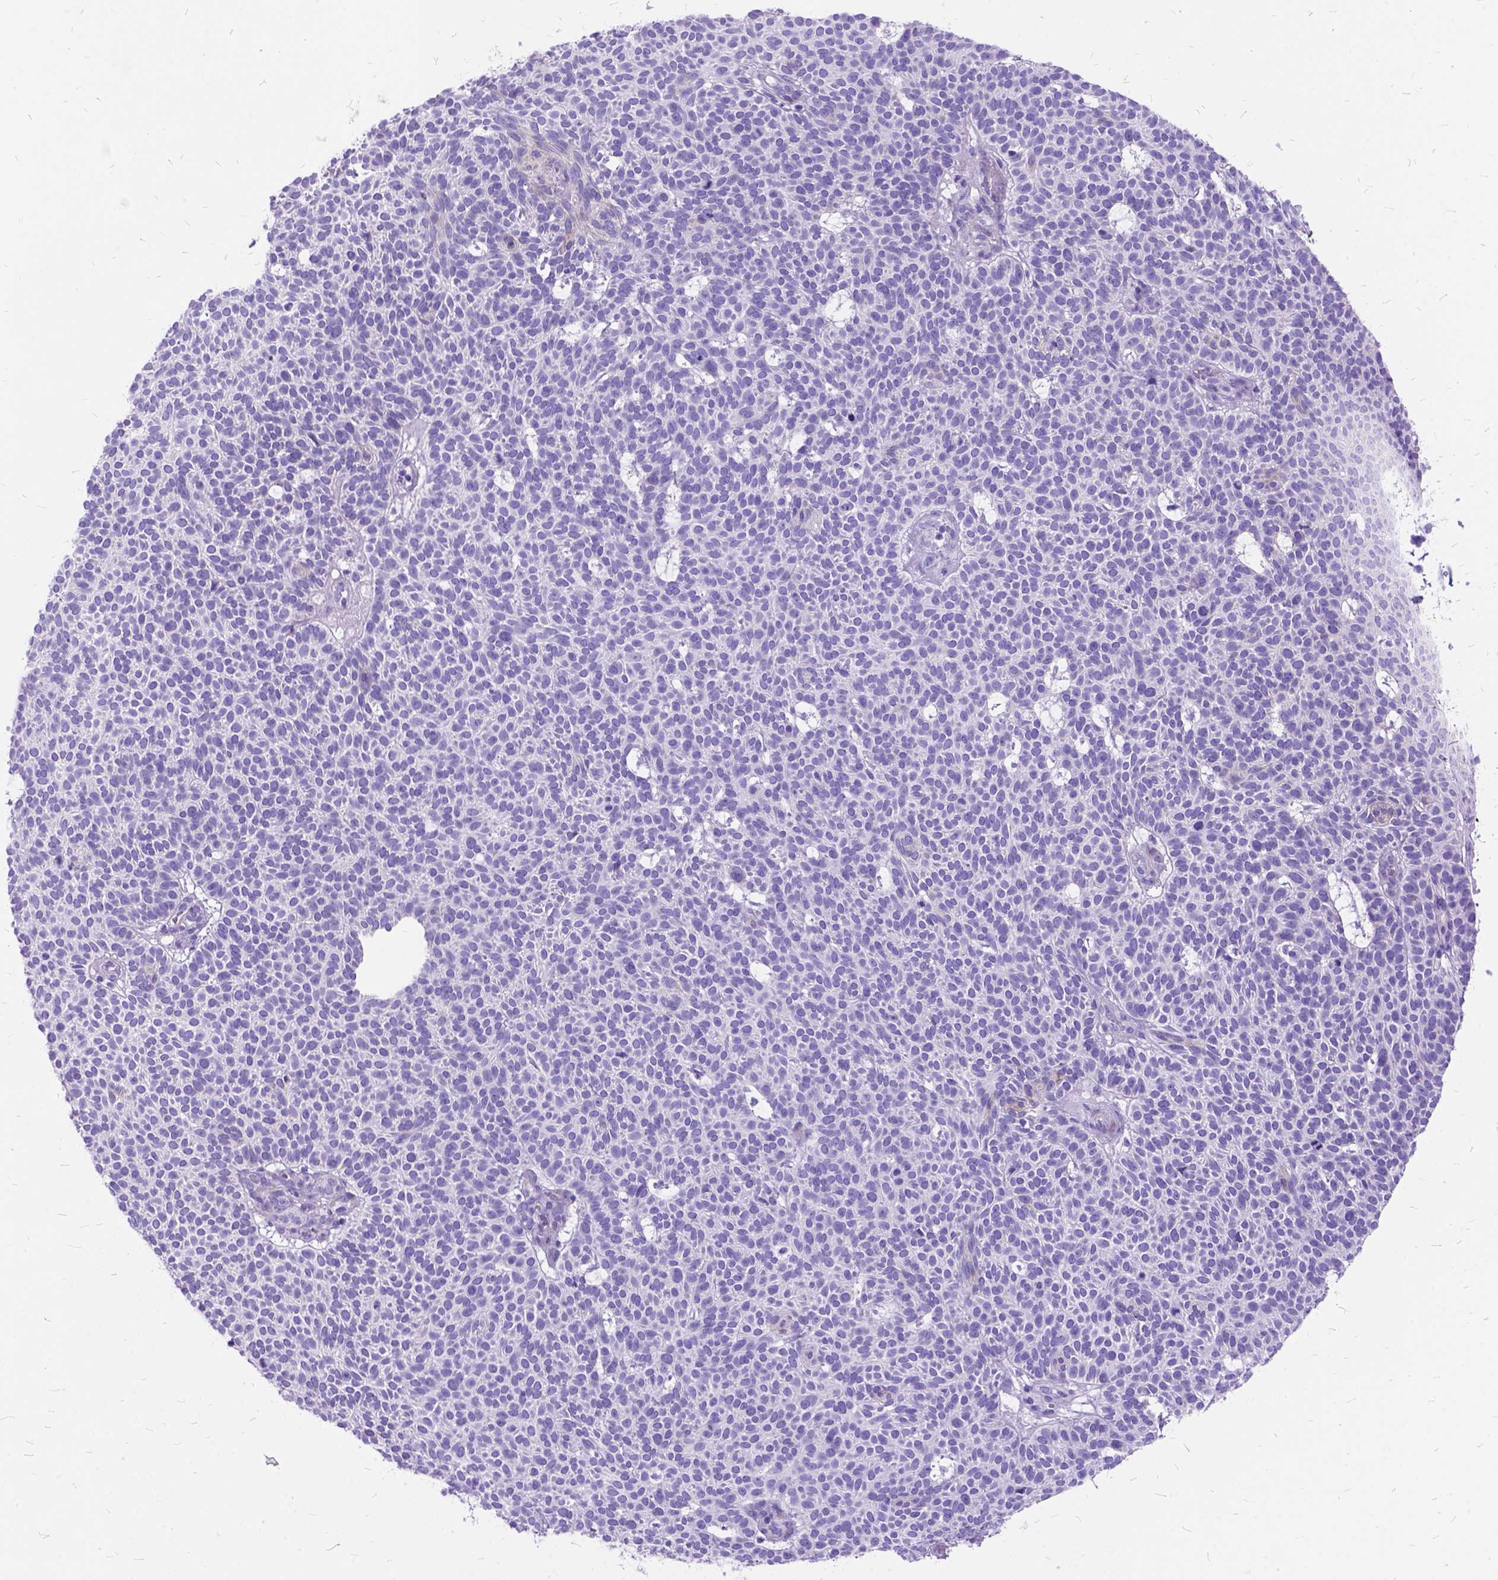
{"staining": {"intensity": "negative", "quantity": "none", "location": "none"}, "tissue": "skin cancer", "cell_type": "Tumor cells", "image_type": "cancer", "snomed": [{"axis": "morphology", "description": "Squamous cell carcinoma, NOS"}, {"axis": "topography", "description": "Skin"}], "caption": "An immunohistochemistry (IHC) micrograph of squamous cell carcinoma (skin) is shown. There is no staining in tumor cells of squamous cell carcinoma (skin).", "gene": "DNAH2", "patient": {"sex": "female", "age": 90}}